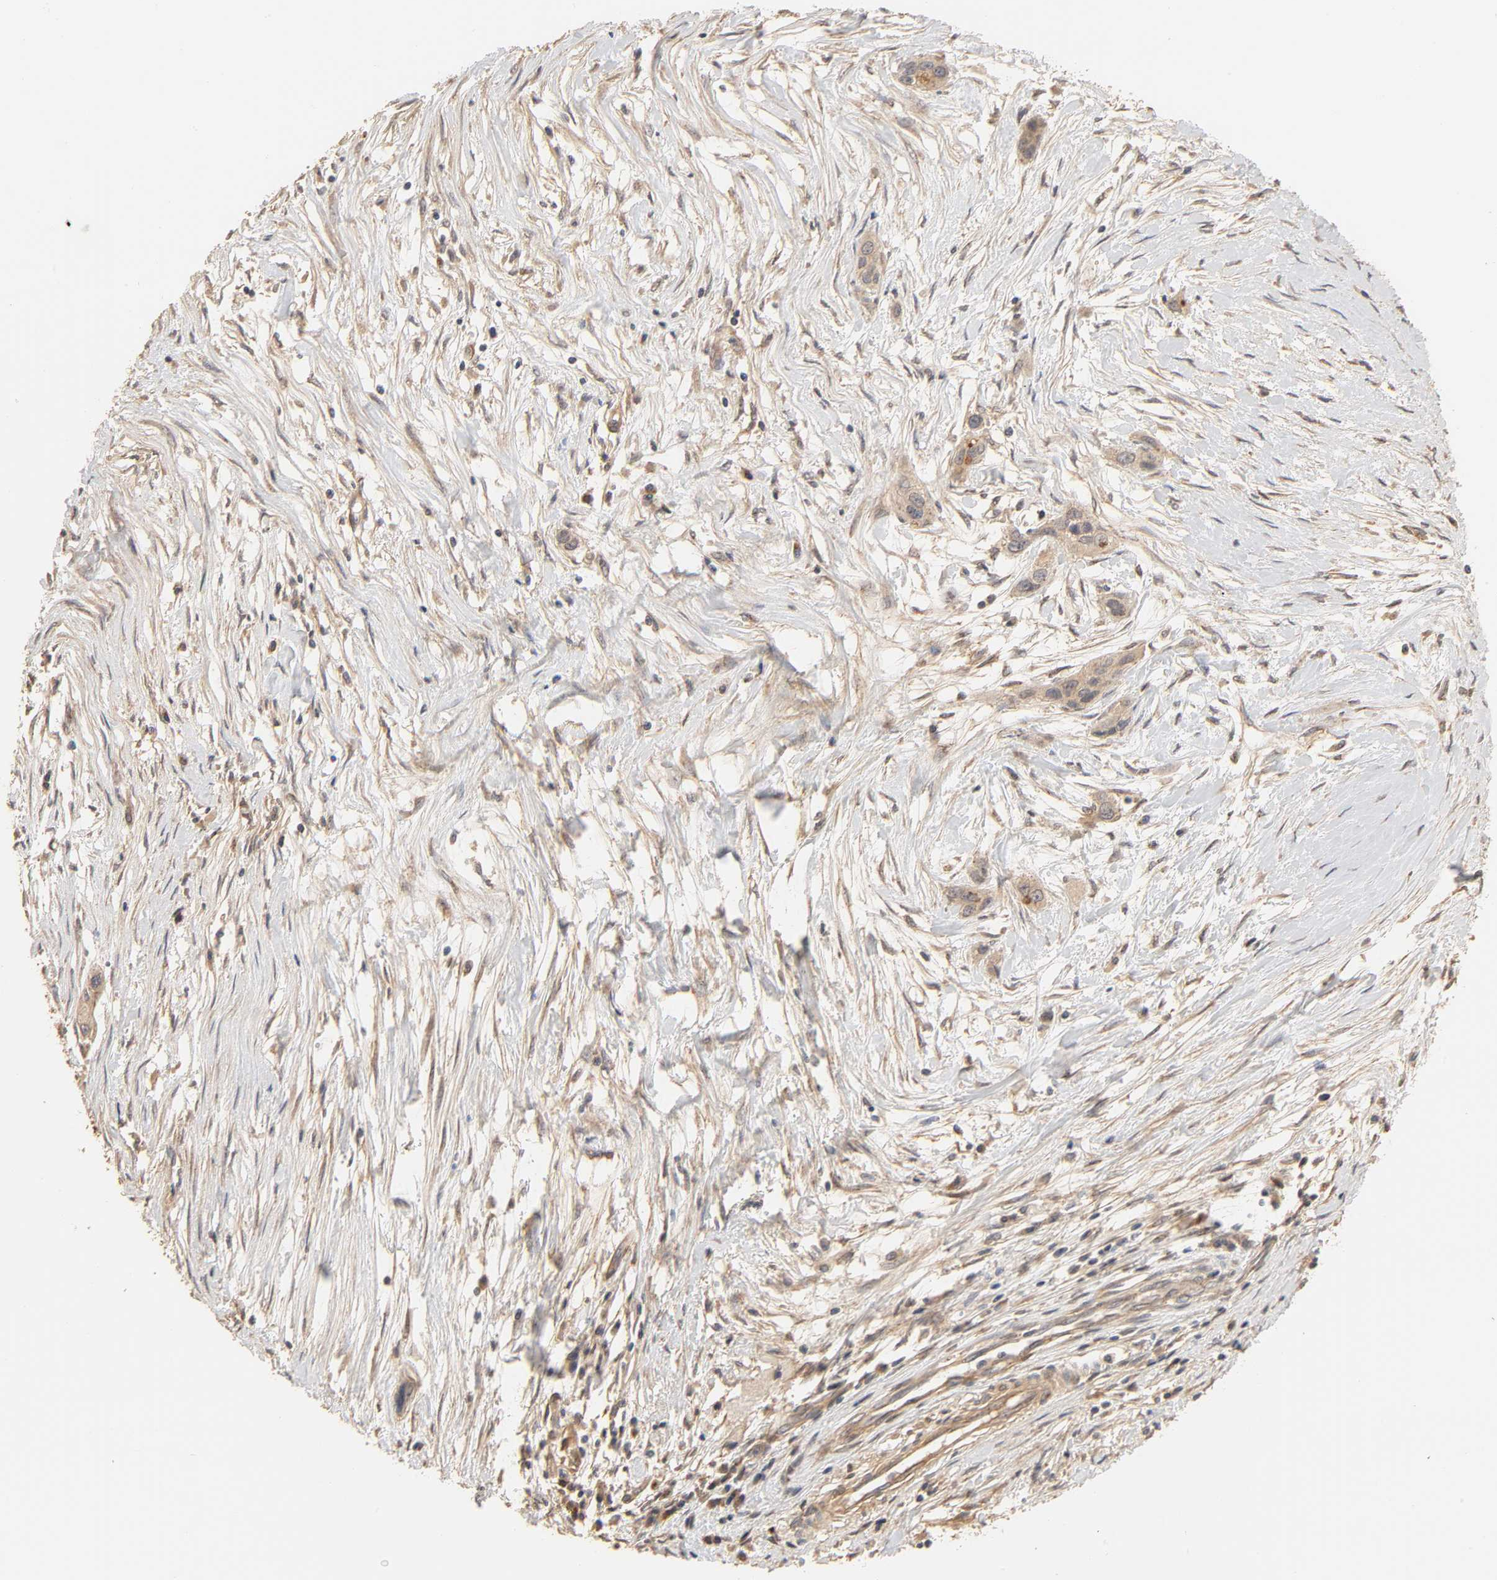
{"staining": {"intensity": "moderate", "quantity": ">75%", "location": "cytoplasmic/membranous"}, "tissue": "pancreatic cancer", "cell_type": "Tumor cells", "image_type": "cancer", "snomed": [{"axis": "morphology", "description": "Adenocarcinoma, NOS"}, {"axis": "topography", "description": "Pancreas"}], "caption": "This image reveals immunohistochemistry staining of pancreatic cancer (adenocarcinoma), with medium moderate cytoplasmic/membranous staining in approximately >75% of tumor cells.", "gene": "EPS8", "patient": {"sex": "female", "age": 60}}